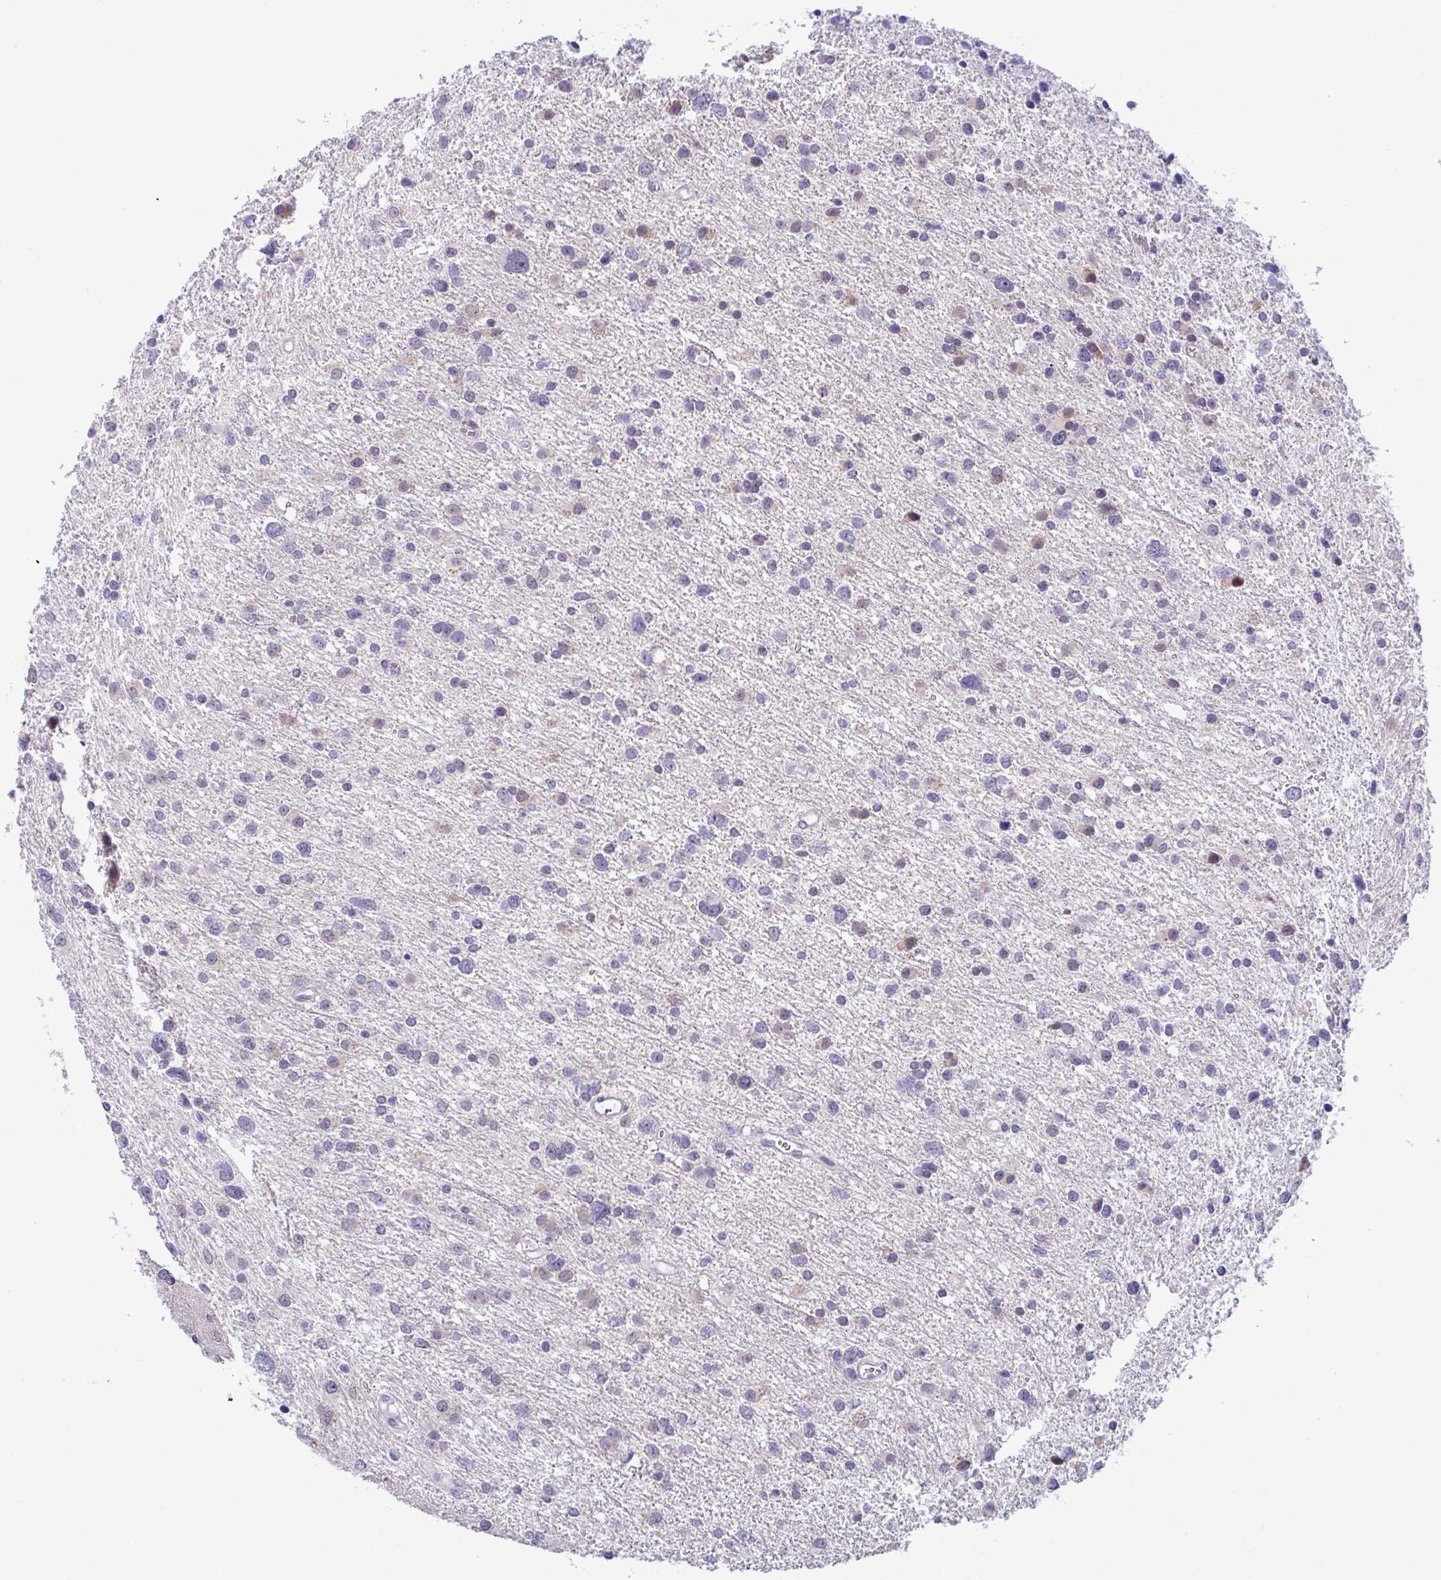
{"staining": {"intensity": "negative", "quantity": "none", "location": "none"}, "tissue": "glioma", "cell_type": "Tumor cells", "image_type": "cancer", "snomed": [{"axis": "morphology", "description": "Glioma, malignant, Low grade"}, {"axis": "topography", "description": "Brain"}], "caption": "Tumor cells show no significant protein expression in glioma.", "gene": "USP35", "patient": {"sex": "female", "age": 55}}